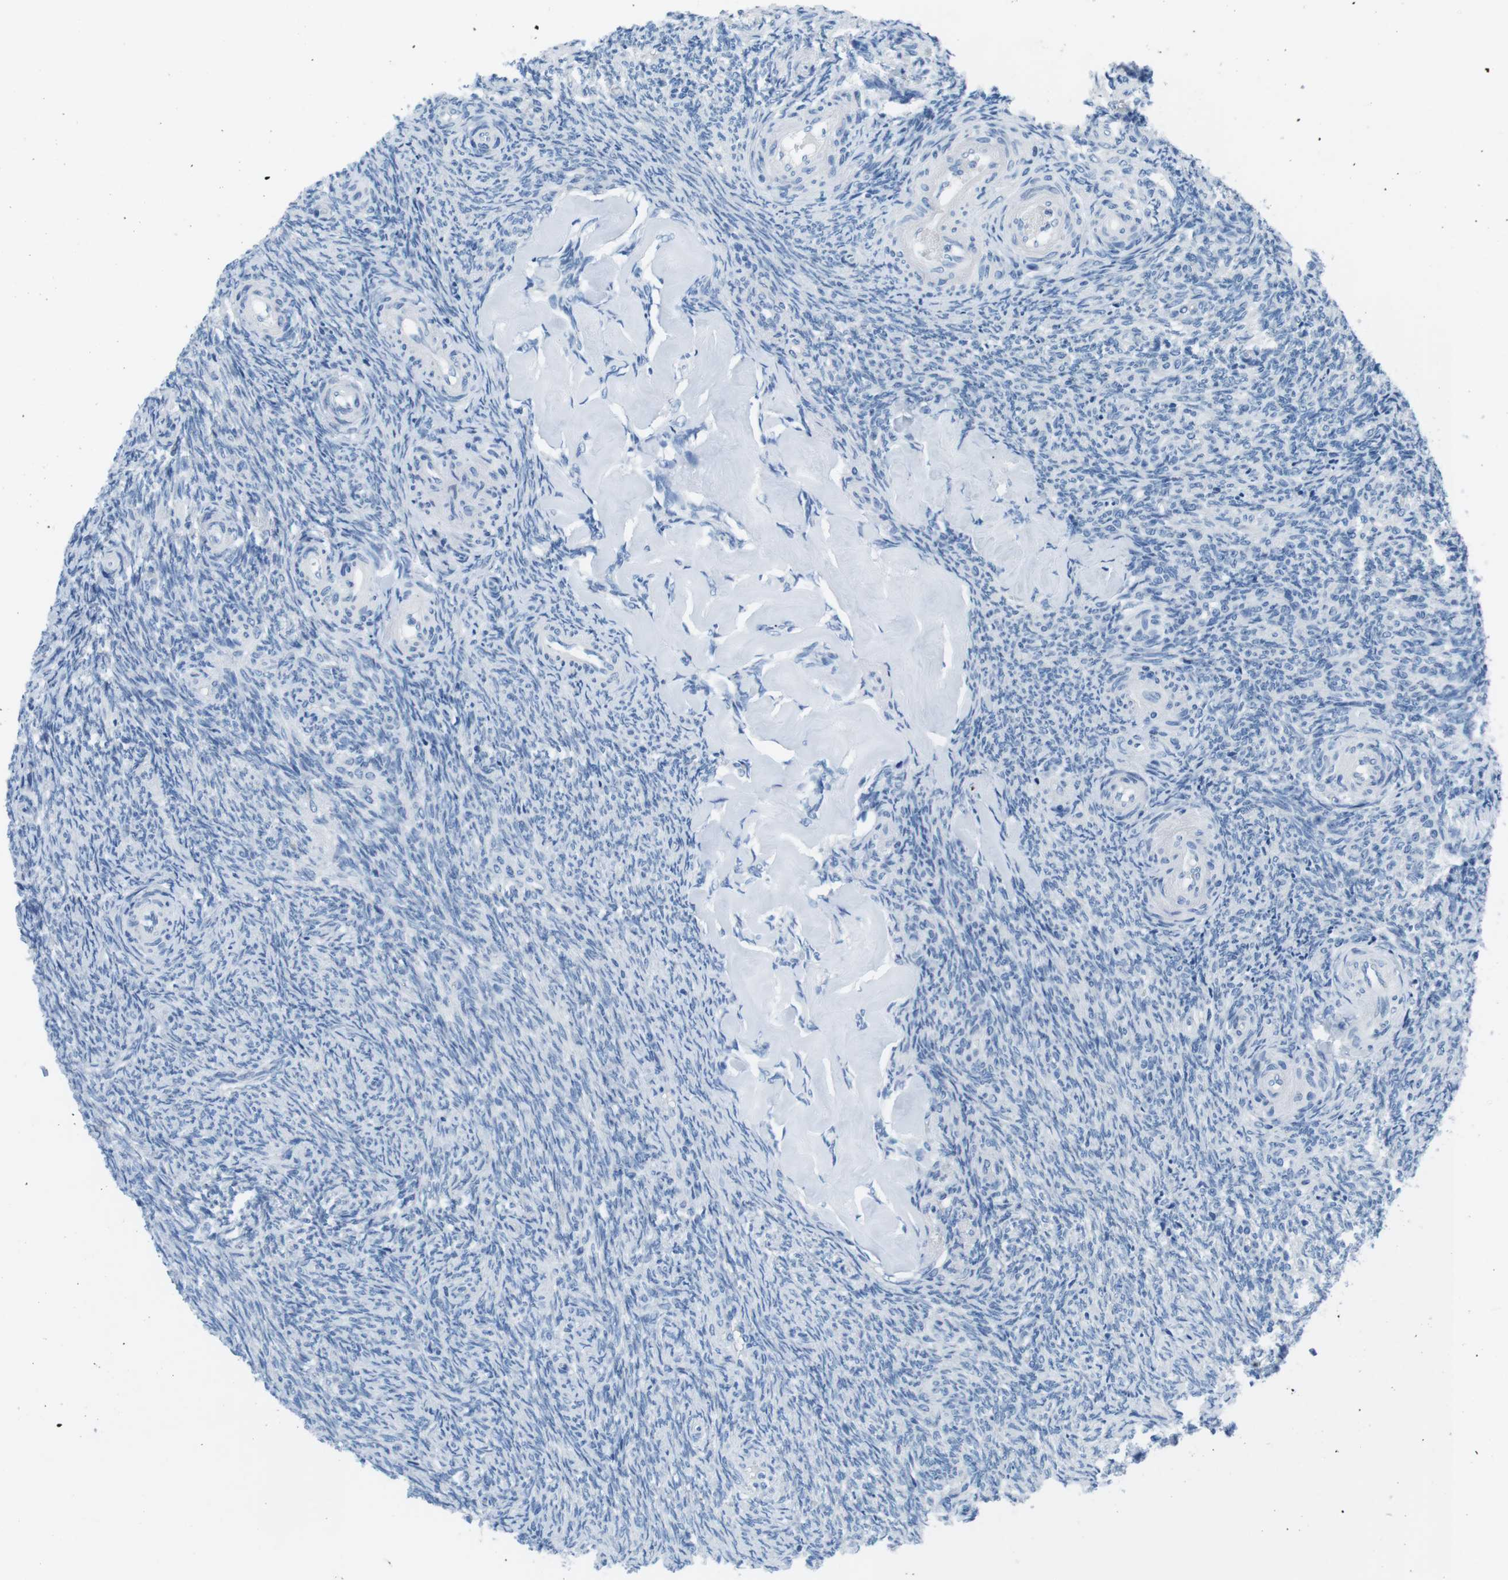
{"staining": {"intensity": "negative", "quantity": "none", "location": "none"}, "tissue": "ovary", "cell_type": "Follicle cells", "image_type": "normal", "snomed": [{"axis": "morphology", "description": "Normal tissue, NOS"}, {"axis": "topography", "description": "Ovary"}], "caption": "Photomicrograph shows no significant protein expression in follicle cells of unremarkable ovary. Brightfield microscopy of IHC stained with DAB (brown) and hematoxylin (blue), captured at high magnification.", "gene": "MUC2", "patient": {"sex": "female", "age": 41}}